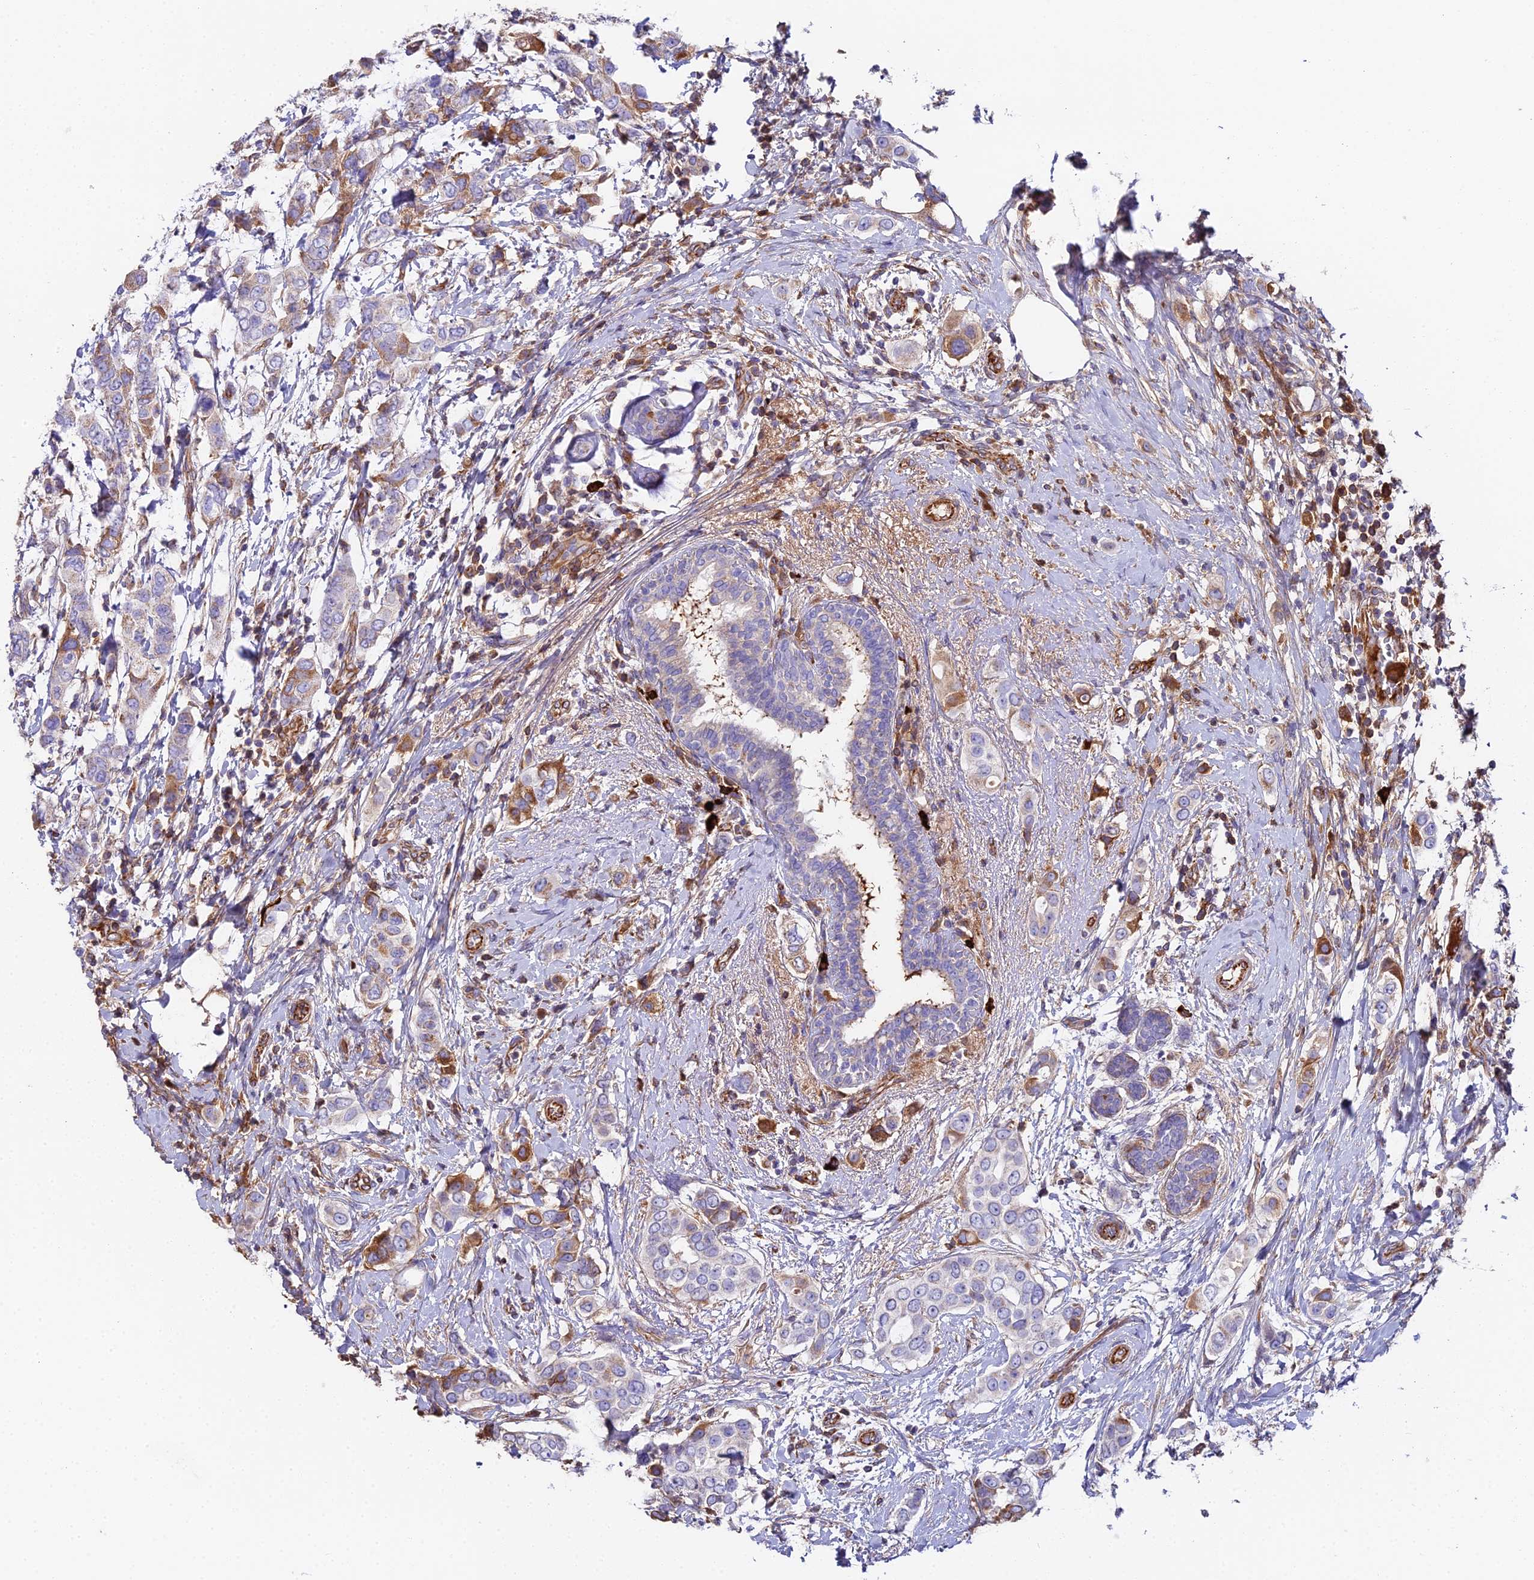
{"staining": {"intensity": "moderate", "quantity": "<25%", "location": "cytoplasmic/membranous"}, "tissue": "breast cancer", "cell_type": "Tumor cells", "image_type": "cancer", "snomed": [{"axis": "morphology", "description": "Lobular carcinoma"}, {"axis": "topography", "description": "Breast"}], "caption": "Protein expression analysis of human breast cancer reveals moderate cytoplasmic/membranous staining in approximately <25% of tumor cells.", "gene": "BEX4", "patient": {"sex": "female", "age": 51}}